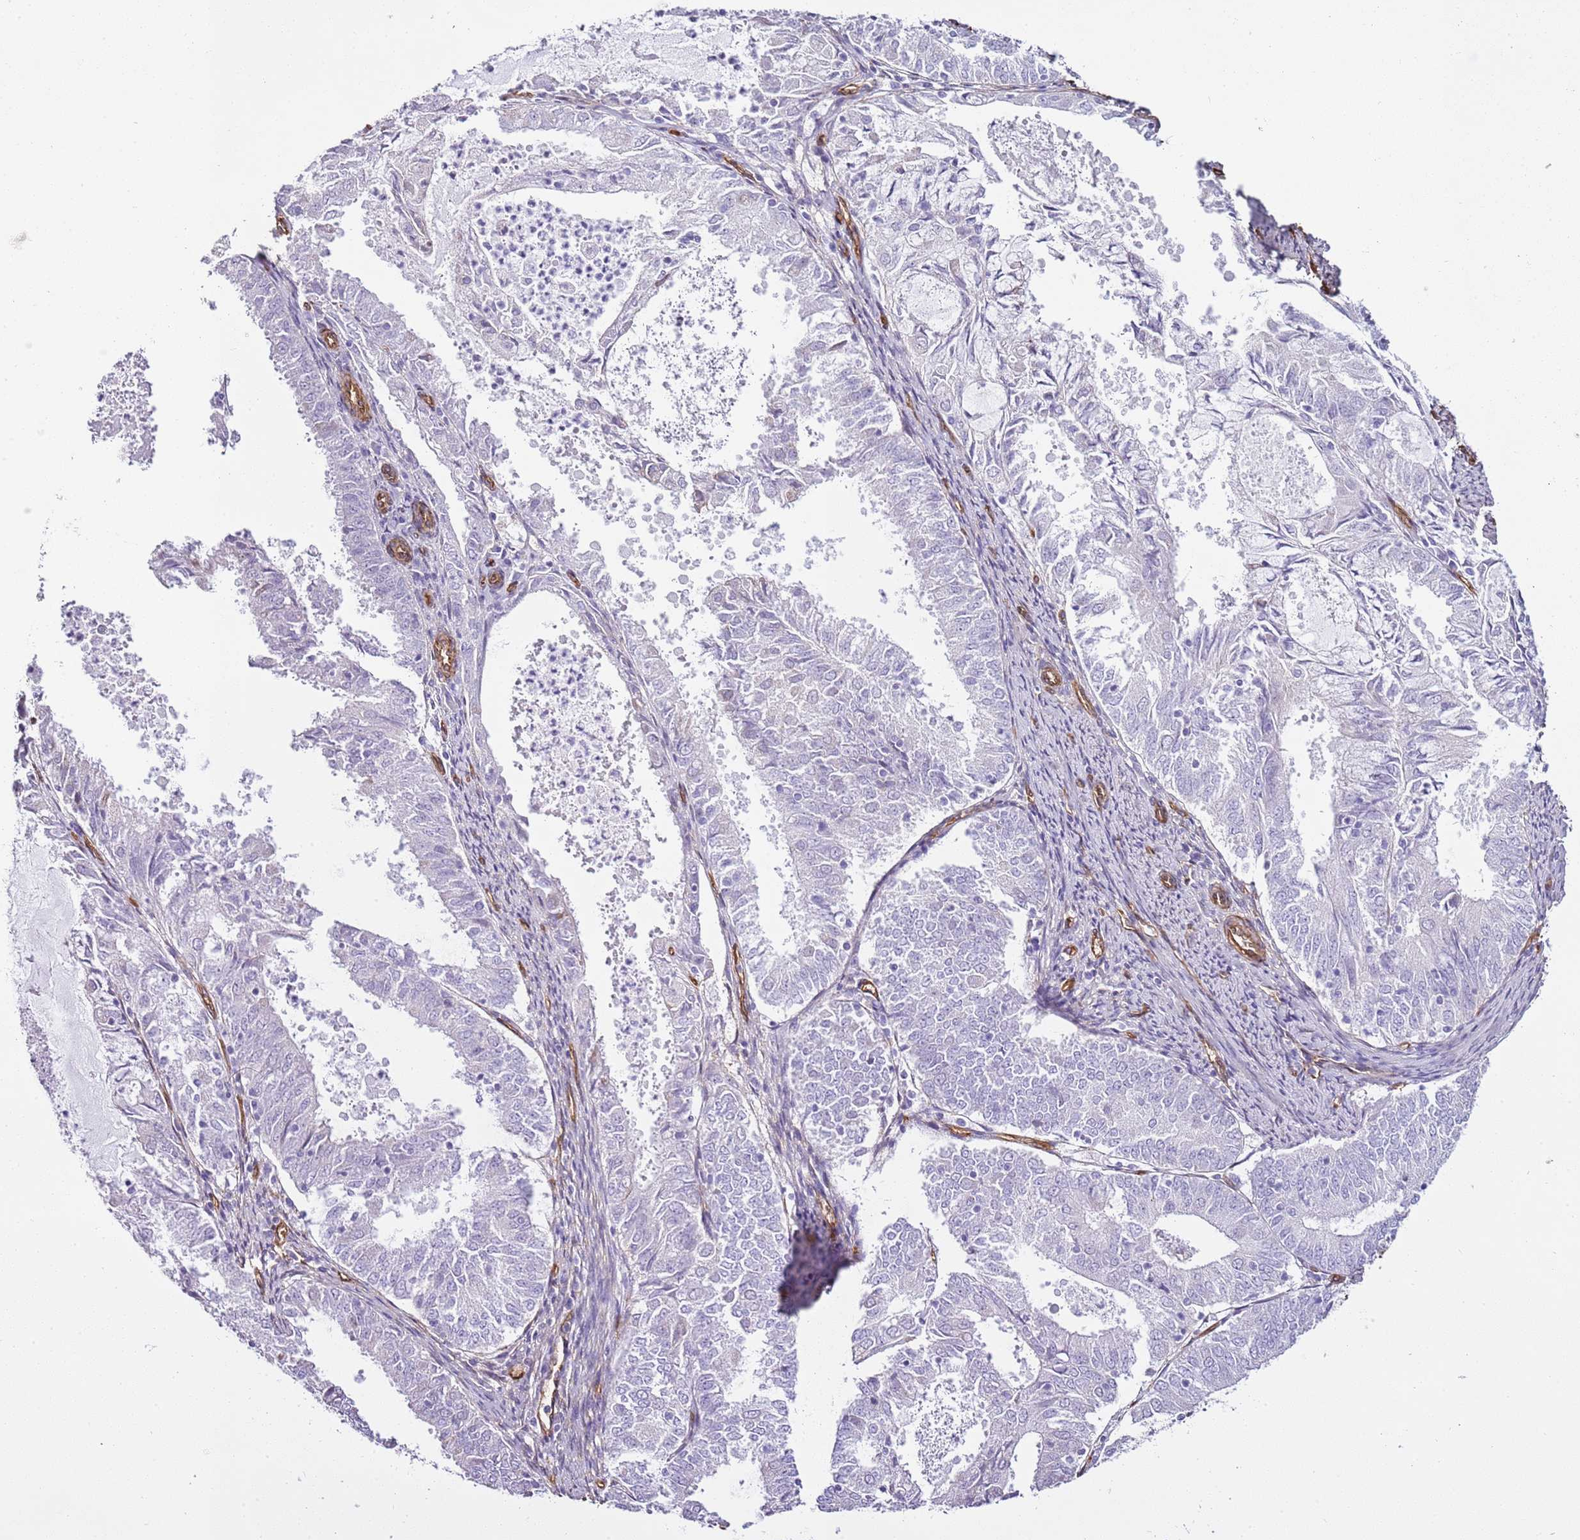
{"staining": {"intensity": "negative", "quantity": "none", "location": "none"}, "tissue": "endometrial cancer", "cell_type": "Tumor cells", "image_type": "cancer", "snomed": [{"axis": "morphology", "description": "Adenocarcinoma, NOS"}, {"axis": "topography", "description": "Endometrium"}], "caption": "IHC of human adenocarcinoma (endometrial) displays no positivity in tumor cells. (DAB (3,3'-diaminobenzidine) IHC visualized using brightfield microscopy, high magnification).", "gene": "CTDSPL", "patient": {"sex": "female", "age": 57}}